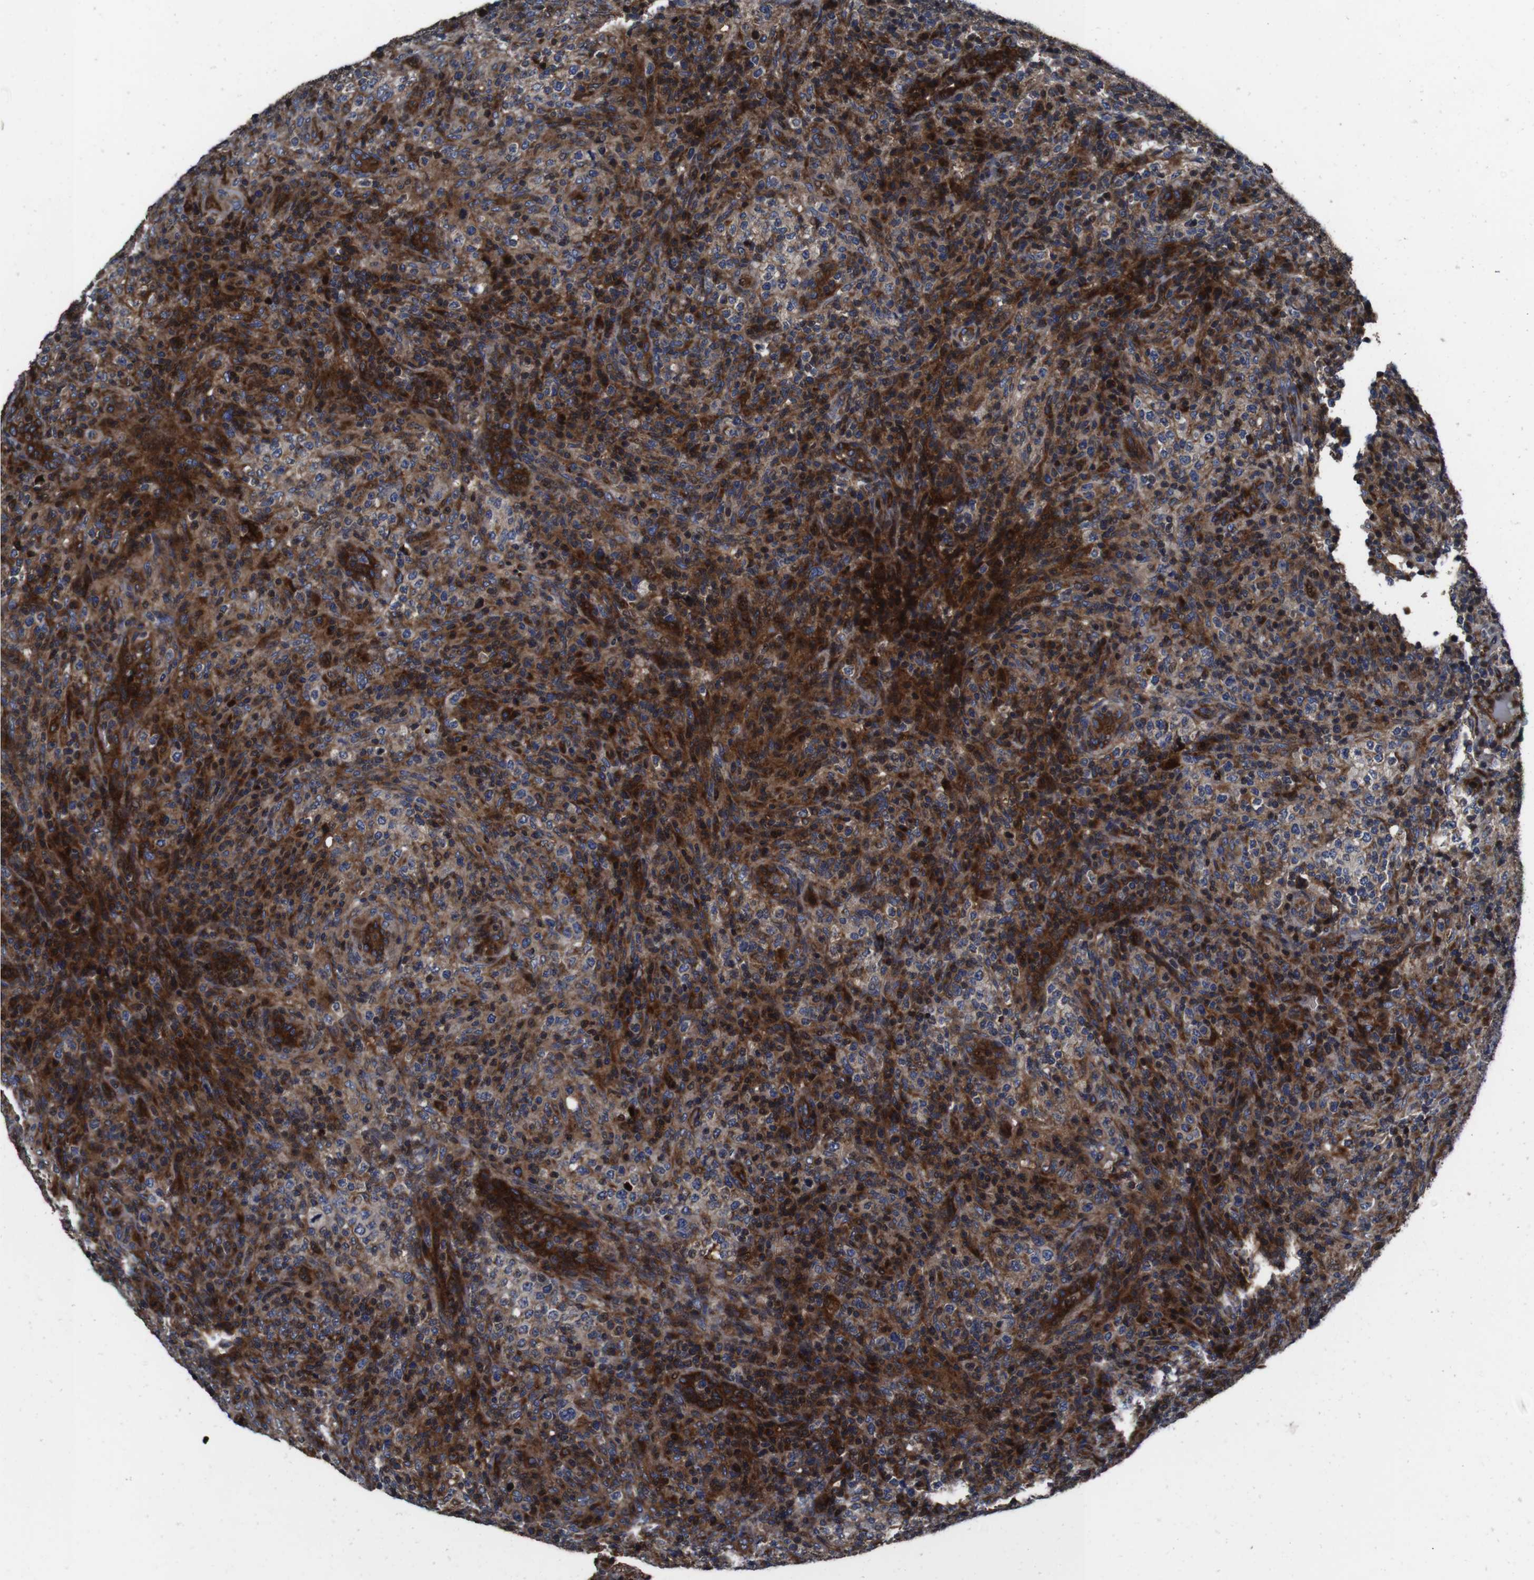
{"staining": {"intensity": "strong", "quantity": ">75%", "location": "cytoplasmic/membranous"}, "tissue": "lymphoma", "cell_type": "Tumor cells", "image_type": "cancer", "snomed": [{"axis": "morphology", "description": "Malignant lymphoma, non-Hodgkin's type, High grade"}, {"axis": "topography", "description": "Lymph node"}], "caption": "A high-resolution photomicrograph shows immunohistochemistry staining of high-grade malignant lymphoma, non-Hodgkin's type, which reveals strong cytoplasmic/membranous positivity in about >75% of tumor cells. (DAB (3,3'-diaminobenzidine) IHC, brown staining for protein, blue staining for nuclei).", "gene": "SMYD3", "patient": {"sex": "female", "age": 76}}